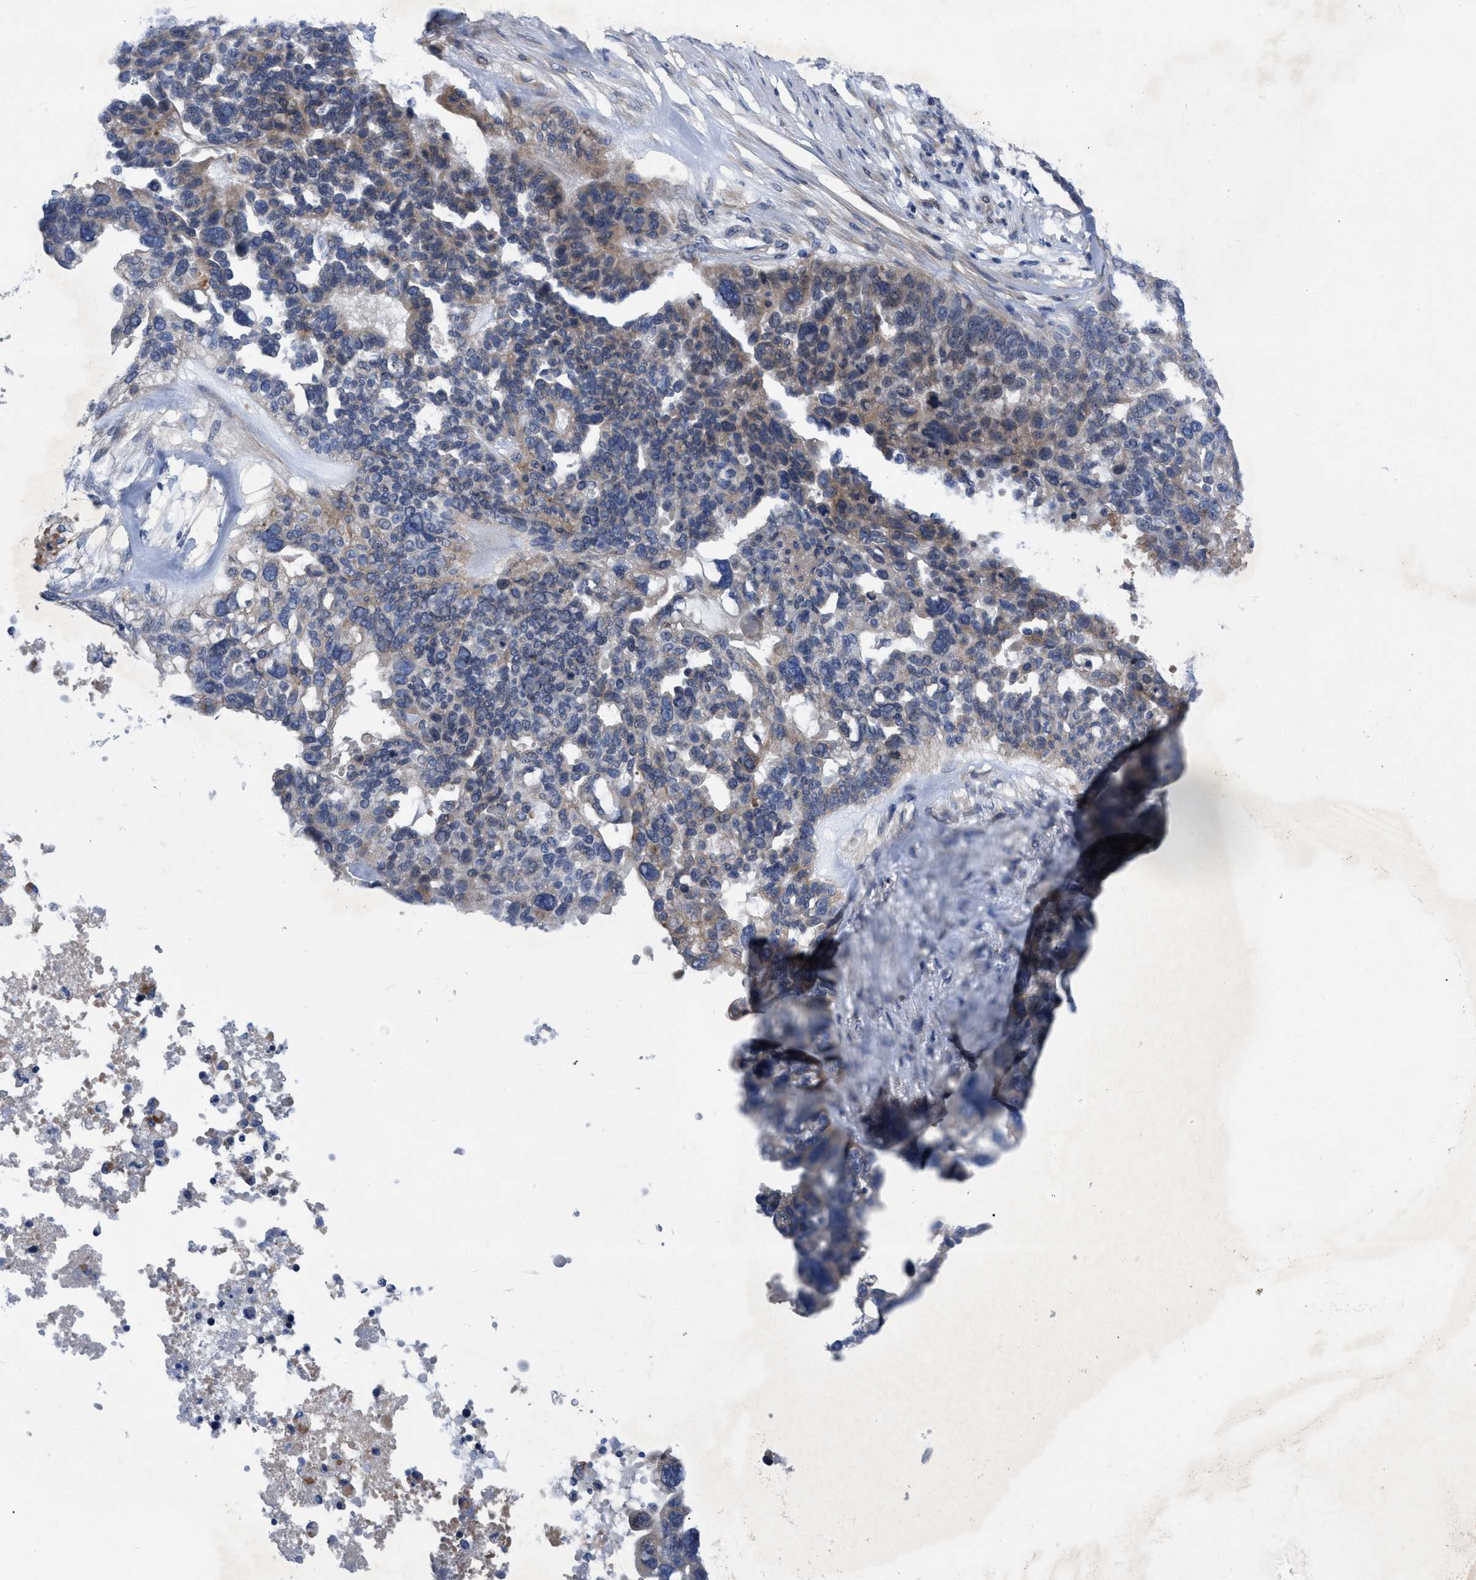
{"staining": {"intensity": "moderate", "quantity": "<25%", "location": "cytoplasmic/membranous"}, "tissue": "ovarian cancer", "cell_type": "Tumor cells", "image_type": "cancer", "snomed": [{"axis": "morphology", "description": "Cystadenocarcinoma, serous, NOS"}, {"axis": "topography", "description": "Ovary"}], "caption": "Immunohistochemical staining of ovarian cancer (serous cystadenocarcinoma) displays low levels of moderate cytoplasmic/membranous protein staining in about <25% of tumor cells. Immunohistochemistry stains the protein of interest in brown and the nuclei are stained blue.", "gene": "NDEL1", "patient": {"sex": "female", "age": 59}}